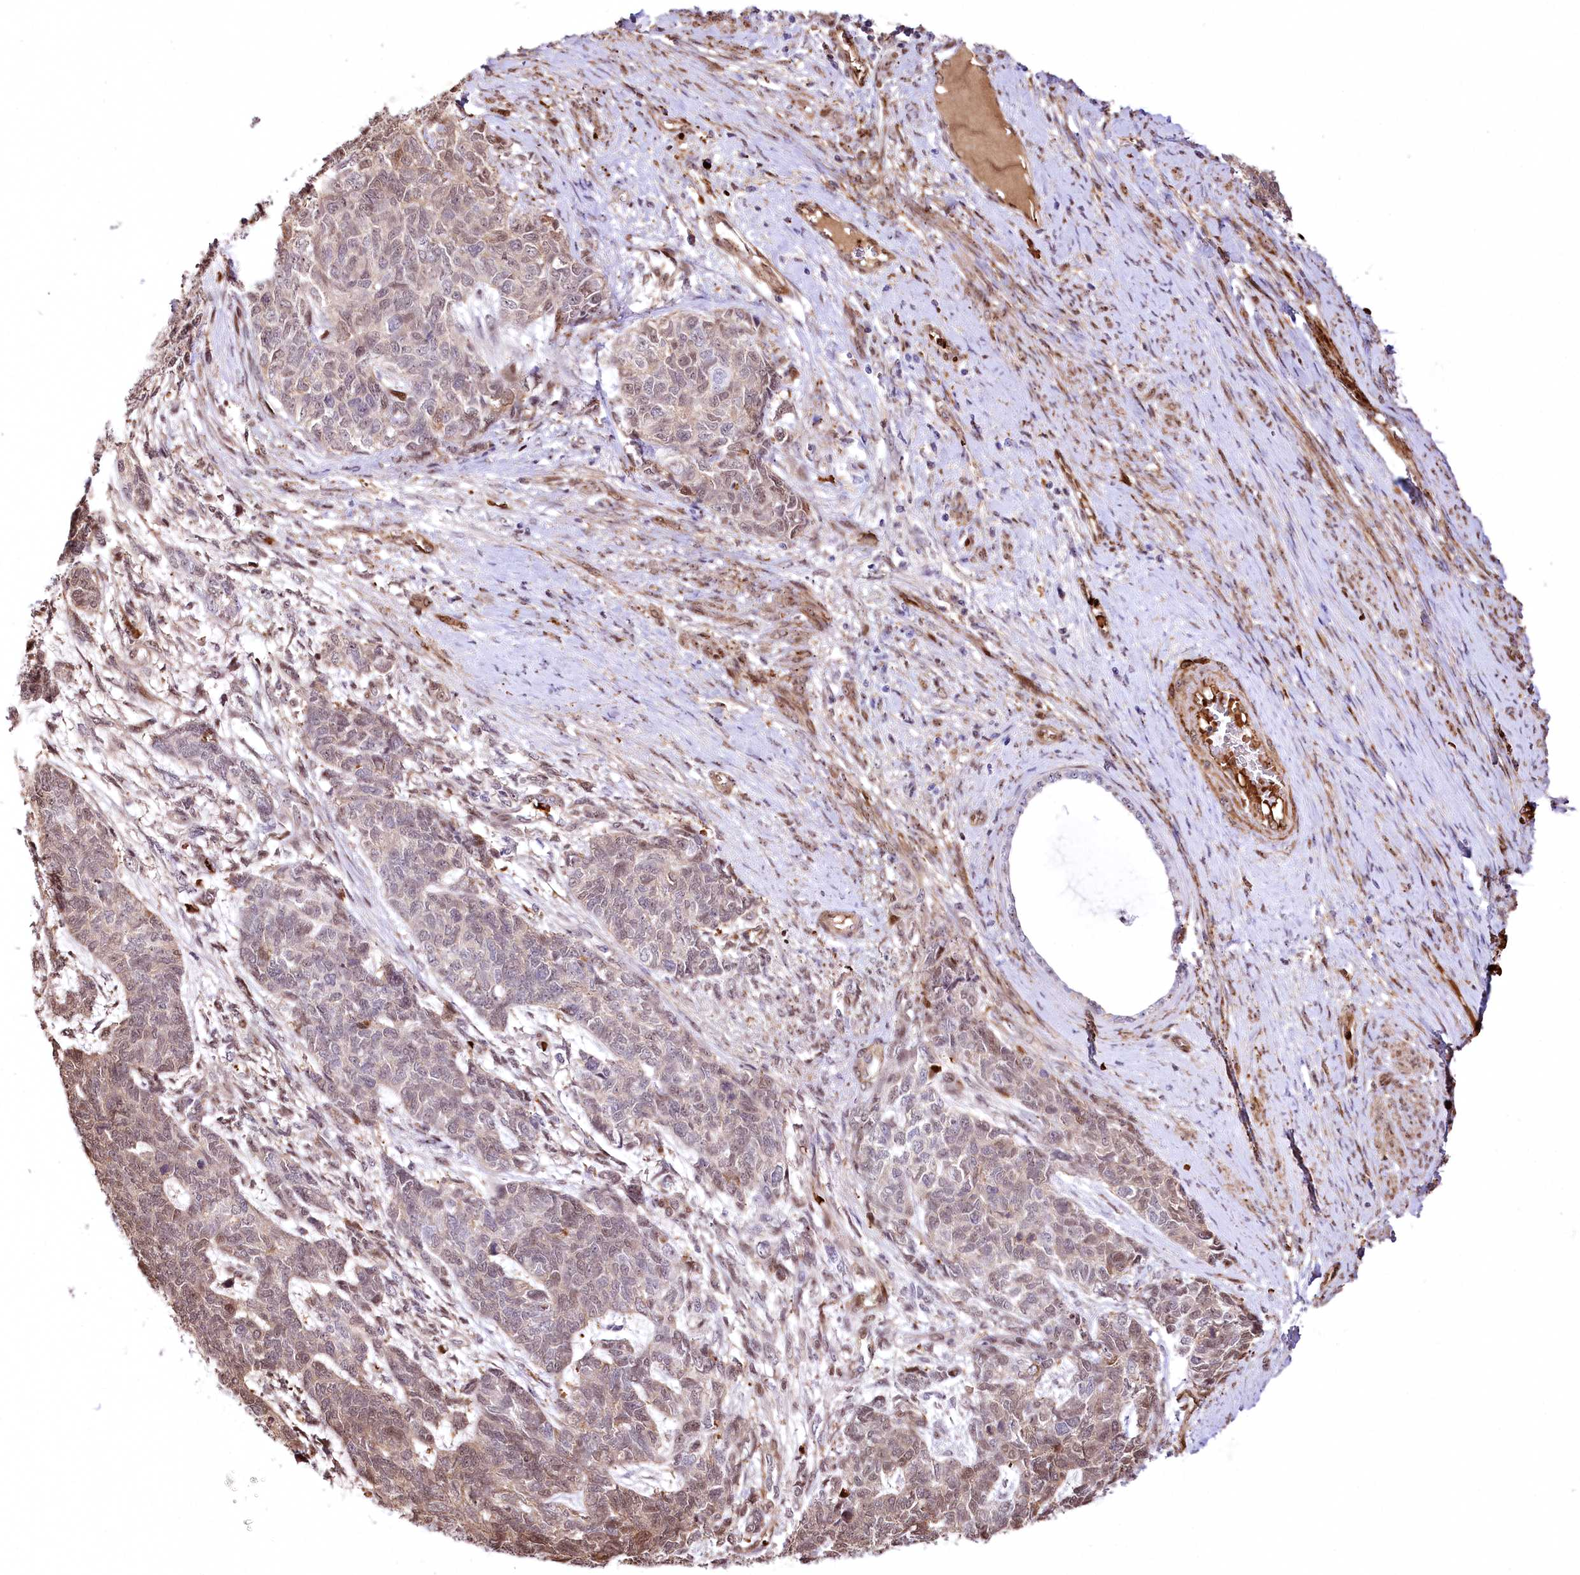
{"staining": {"intensity": "moderate", "quantity": "25%-75%", "location": "nuclear"}, "tissue": "cervical cancer", "cell_type": "Tumor cells", "image_type": "cancer", "snomed": [{"axis": "morphology", "description": "Squamous cell carcinoma, NOS"}, {"axis": "topography", "description": "Cervix"}], "caption": "Cervical cancer (squamous cell carcinoma) stained for a protein (brown) demonstrates moderate nuclear positive positivity in about 25%-75% of tumor cells.", "gene": "PTMS", "patient": {"sex": "female", "age": 63}}